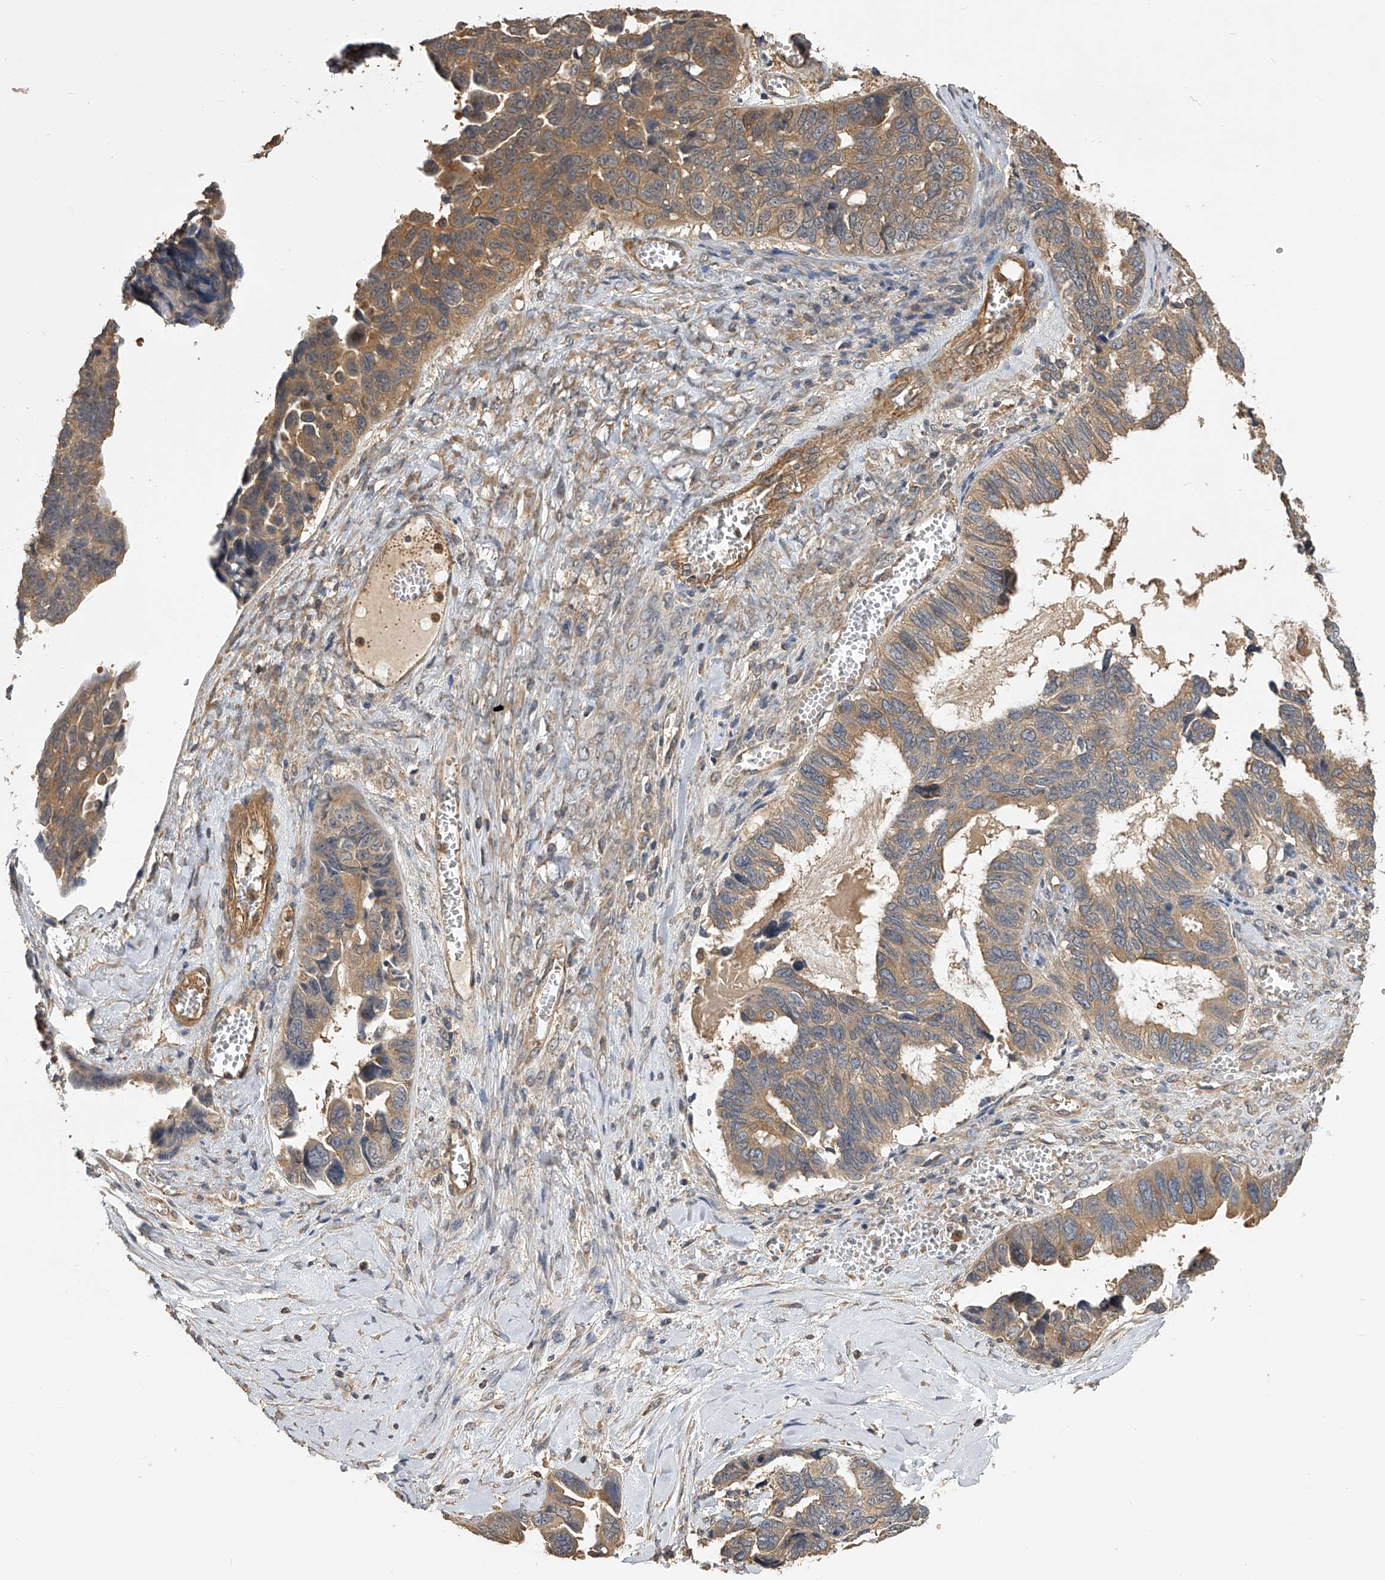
{"staining": {"intensity": "moderate", "quantity": "25%-75%", "location": "cytoplasmic/membranous"}, "tissue": "ovarian cancer", "cell_type": "Tumor cells", "image_type": "cancer", "snomed": [{"axis": "morphology", "description": "Cystadenocarcinoma, serous, NOS"}, {"axis": "topography", "description": "Ovary"}], "caption": "Brown immunohistochemical staining in ovarian cancer (serous cystadenocarcinoma) reveals moderate cytoplasmic/membranous staining in approximately 25%-75% of tumor cells.", "gene": "PTPRA", "patient": {"sex": "female", "age": 79}}